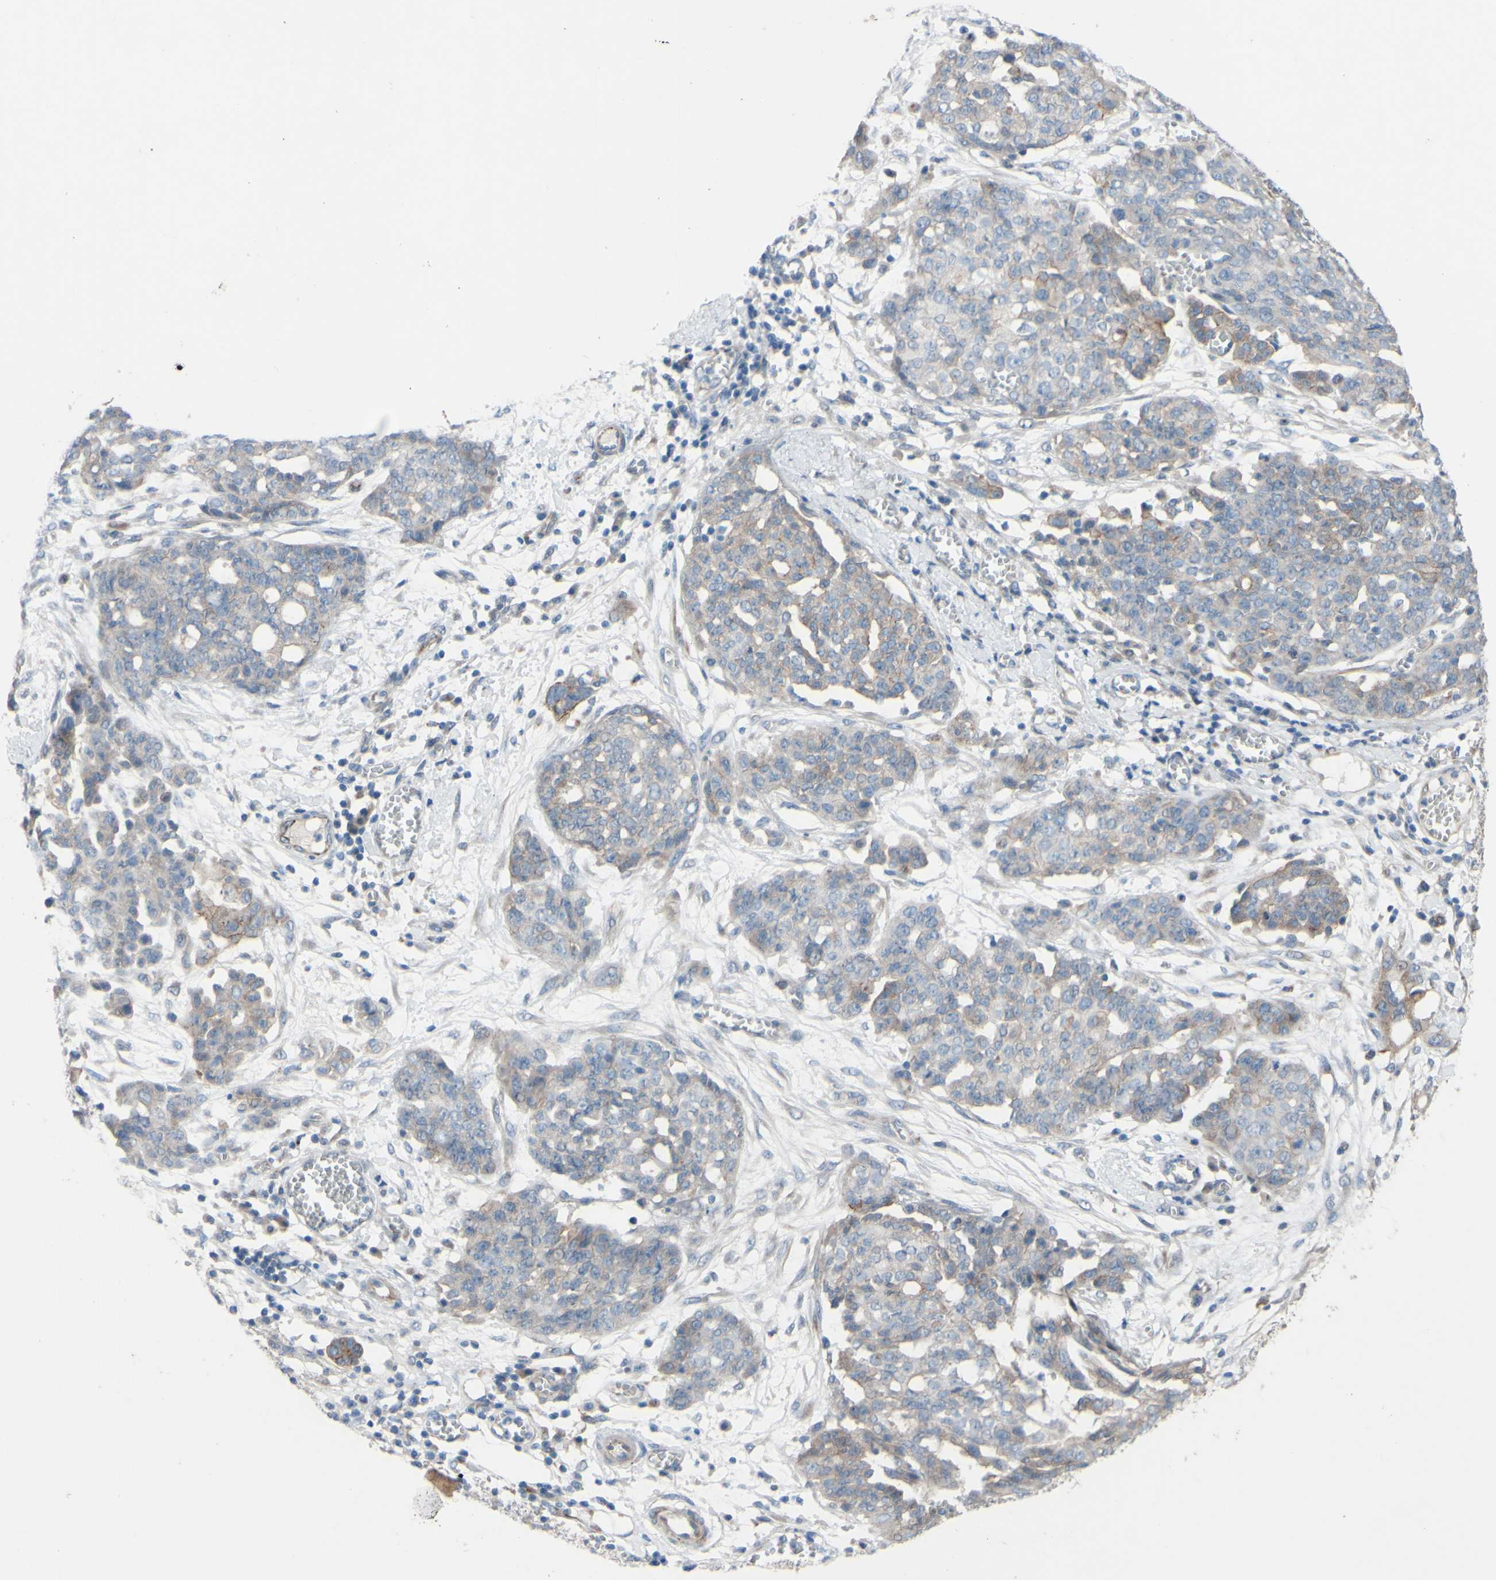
{"staining": {"intensity": "weak", "quantity": "<25%", "location": "cytoplasmic/membranous"}, "tissue": "ovarian cancer", "cell_type": "Tumor cells", "image_type": "cancer", "snomed": [{"axis": "morphology", "description": "Cystadenocarcinoma, serous, NOS"}, {"axis": "topography", "description": "Soft tissue"}, {"axis": "topography", "description": "Ovary"}], "caption": "This is an immunohistochemistry (IHC) photomicrograph of human ovarian serous cystadenocarcinoma. There is no expression in tumor cells.", "gene": "CDCP1", "patient": {"sex": "female", "age": 57}}